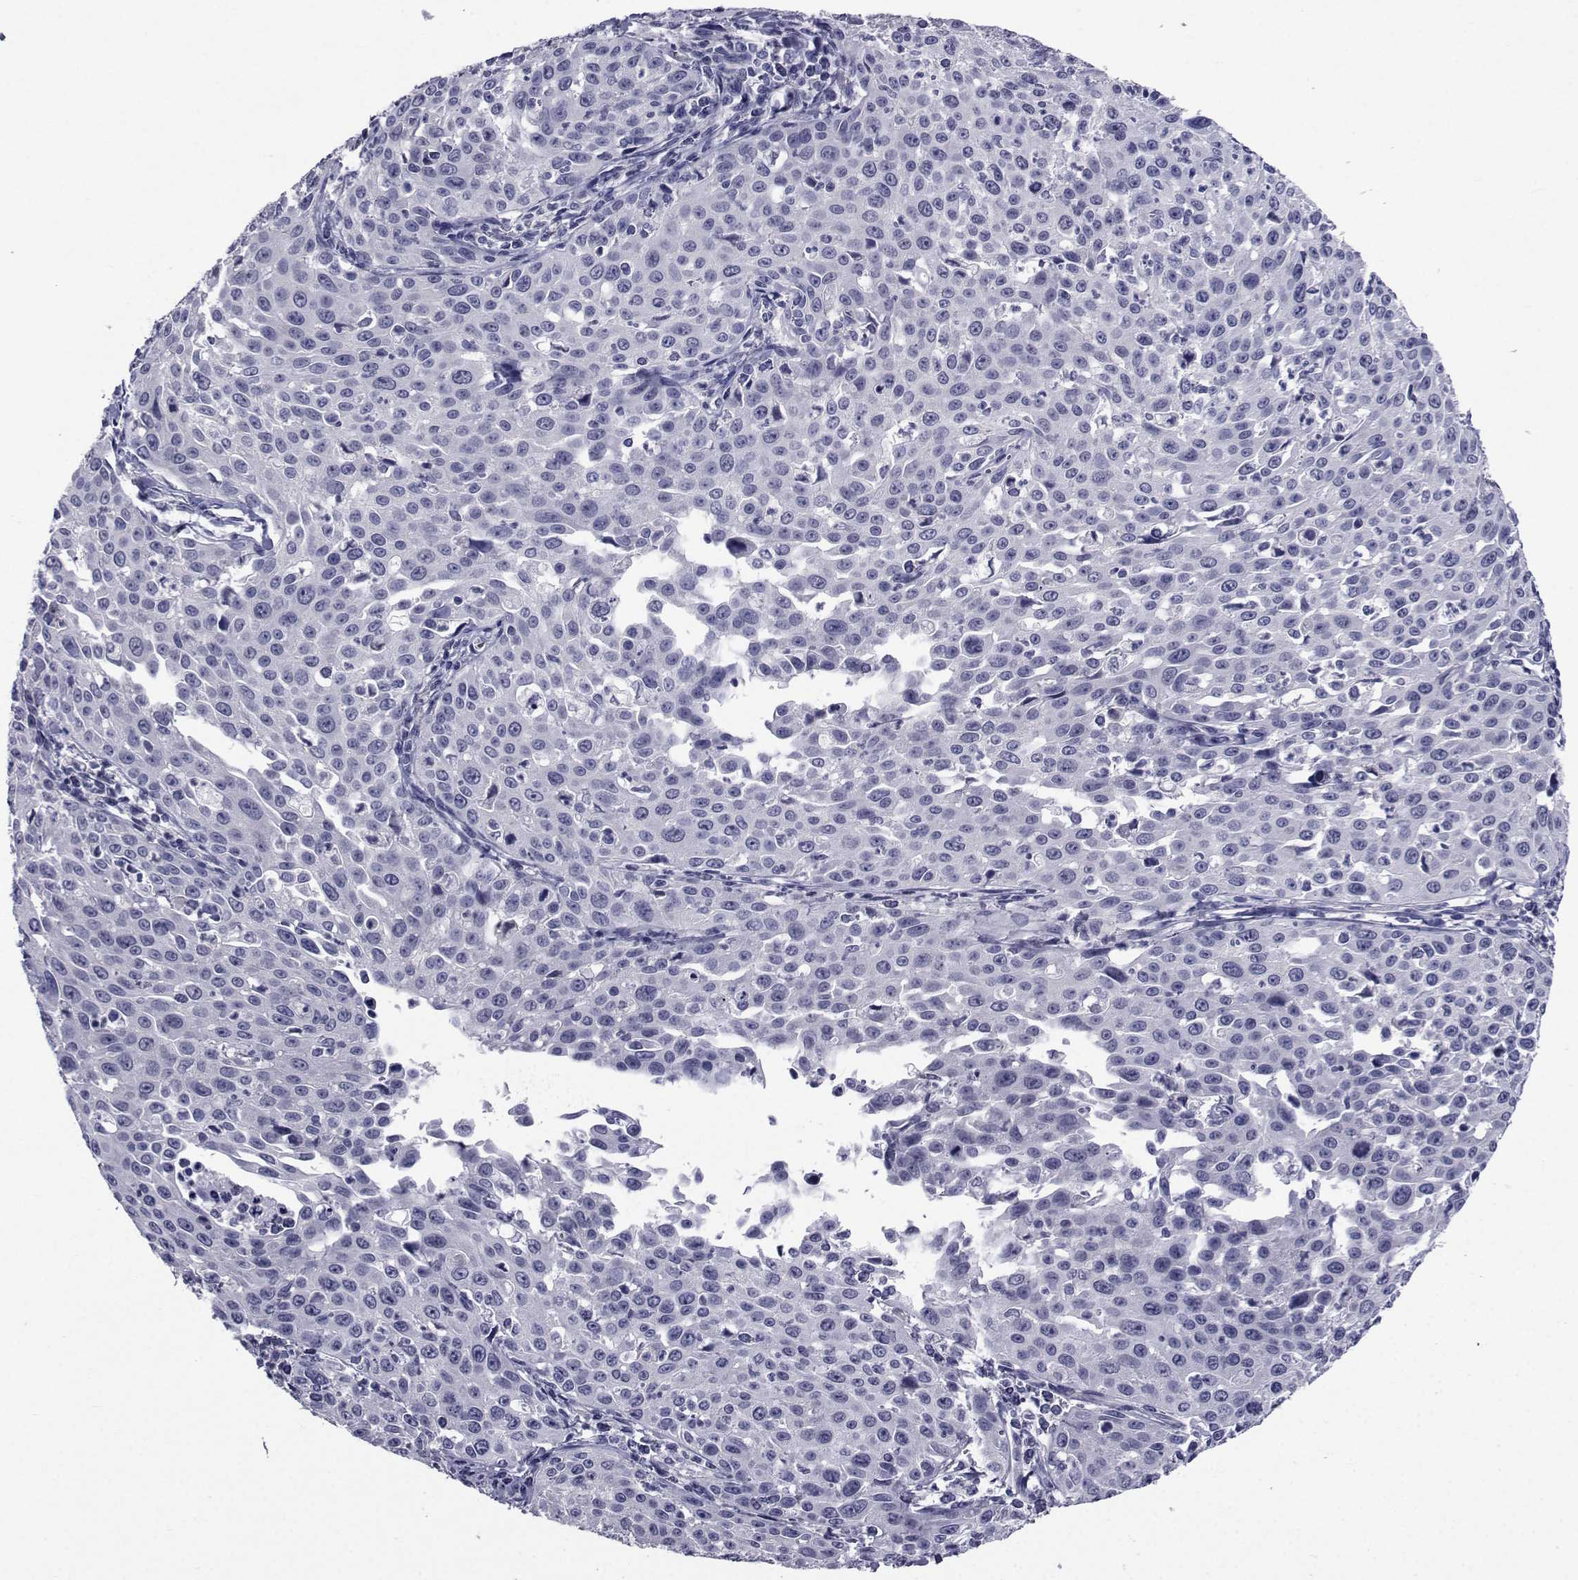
{"staining": {"intensity": "negative", "quantity": "none", "location": "none"}, "tissue": "cervical cancer", "cell_type": "Tumor cells", "image_type": "cancer", "snomed": [{"axis": "morphology", "description": "Squamous cell carcinoma, NOS"}, {"axis": "topography", "description": "Cervix"}], "caption": "This is an IHC micrograph of human cervical cancer (squamous cell carcinoma). There is no positivity in tumor cells.", "gene": "SEMA5B", "patient": {"sex": "female", "age": 26}}